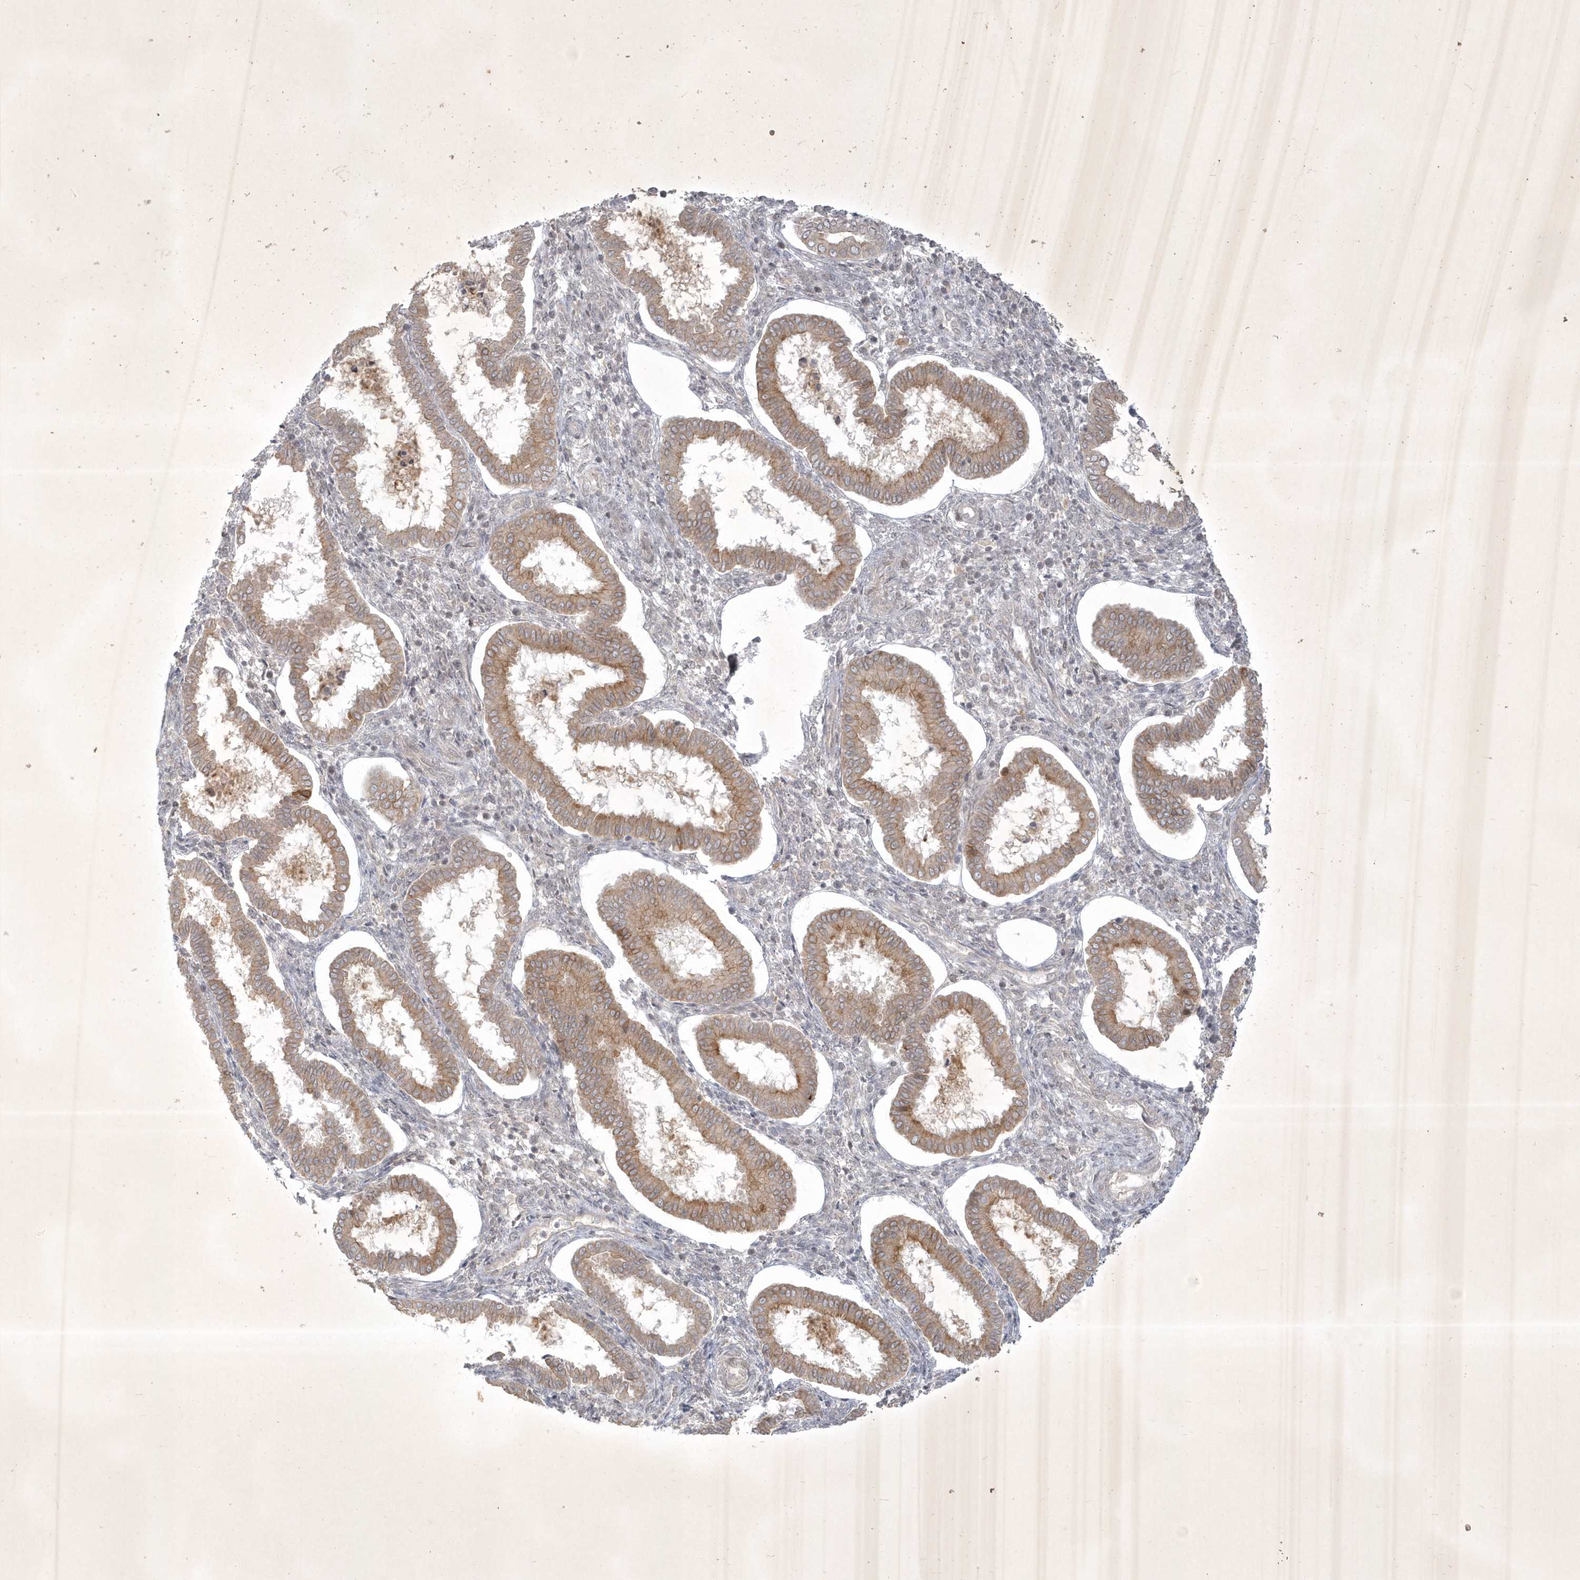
{"staining": {"intensity": "negative", "quantity": "none", "location": "none"}, "tissue": "endometrium", "cell_type": "Cells in endometrial stroma", "image_type": "normal", "snomed": [{"axis": "morphology", "description": "Normal tissue, NOS"}, {"axis": "topography", "description": "Endometrium"}], "caption": "The immunohistochemistry image has no significant staining in cells in endometrial stroma of endometrium.", "gene": "BOD1L2", "patient": {"sex": "female", "age": 24}}